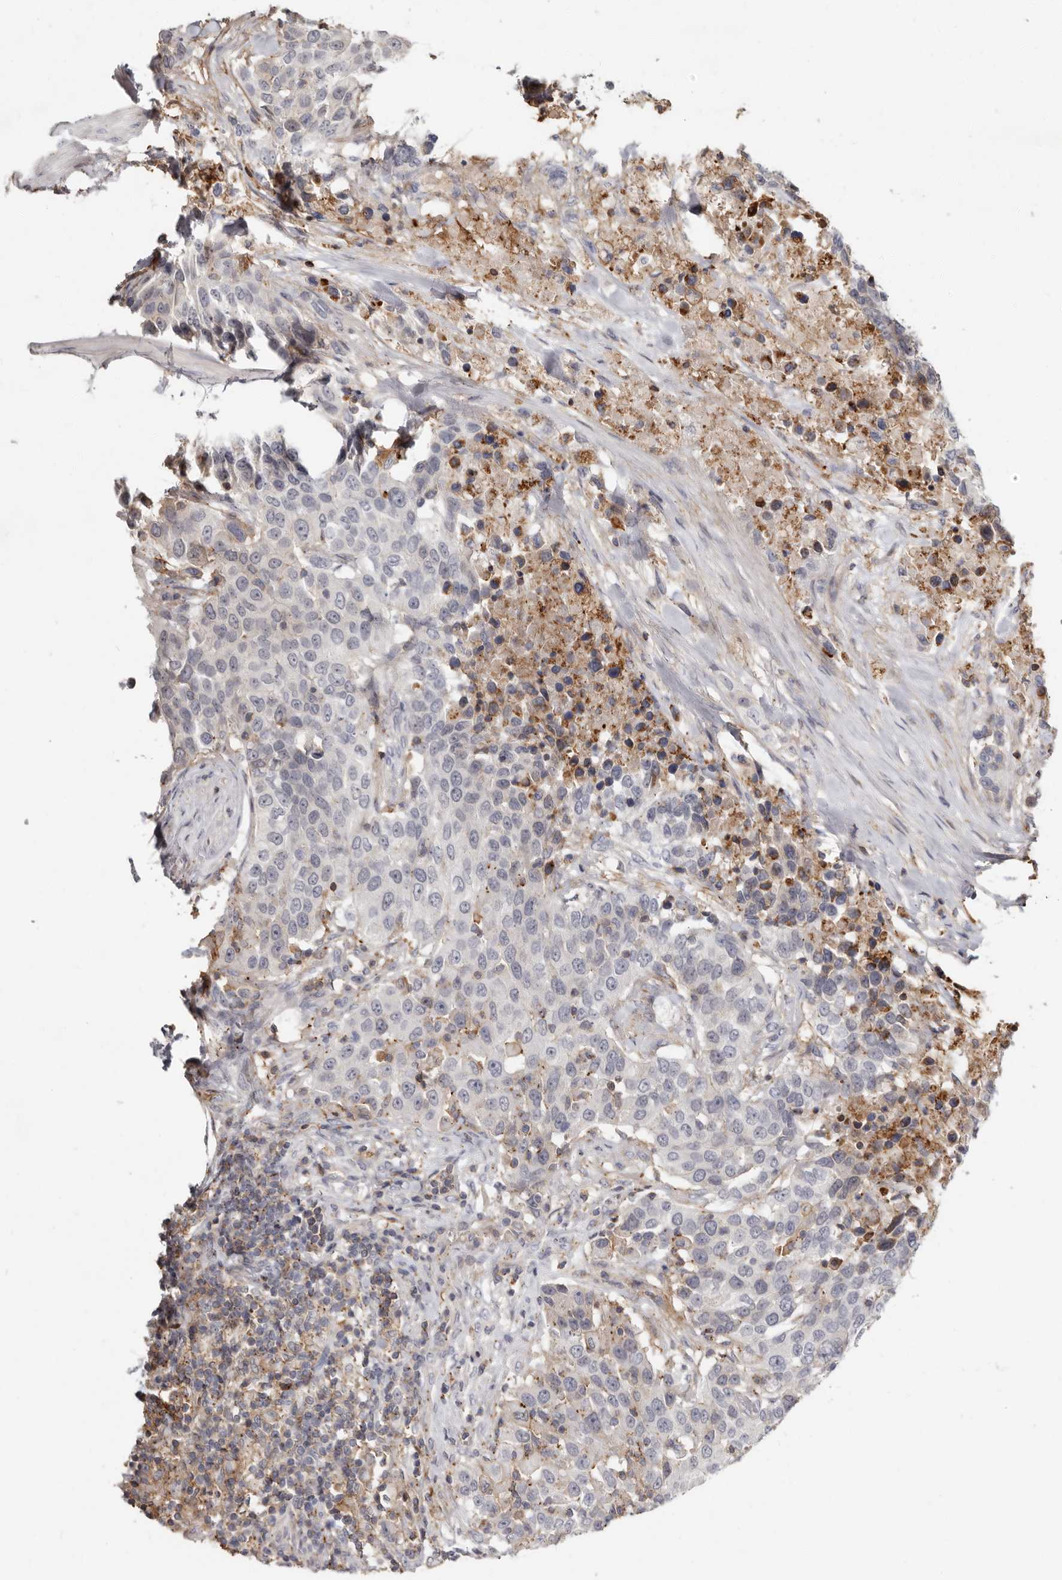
{"staining": {"intensity": "negative", "quantity": "none", "location": "none"}, "tissue": "urothelial cancer", "cell_type": "Tumor cells", "image_type": "cancer", "snomed": [{"axis": "morphology", "description": "Urothelial carcinoma, High grade"}, {"axis": "topography", "description": "Urinary bladder"}], "caption": "High power microscopy histopathology image of an IHC image of urothelial carcinoma (high-grade), revealing no significant positivity in tumor cells.", "gene": "KIF26B", "patient": {"sex": "female", "age": 80}}